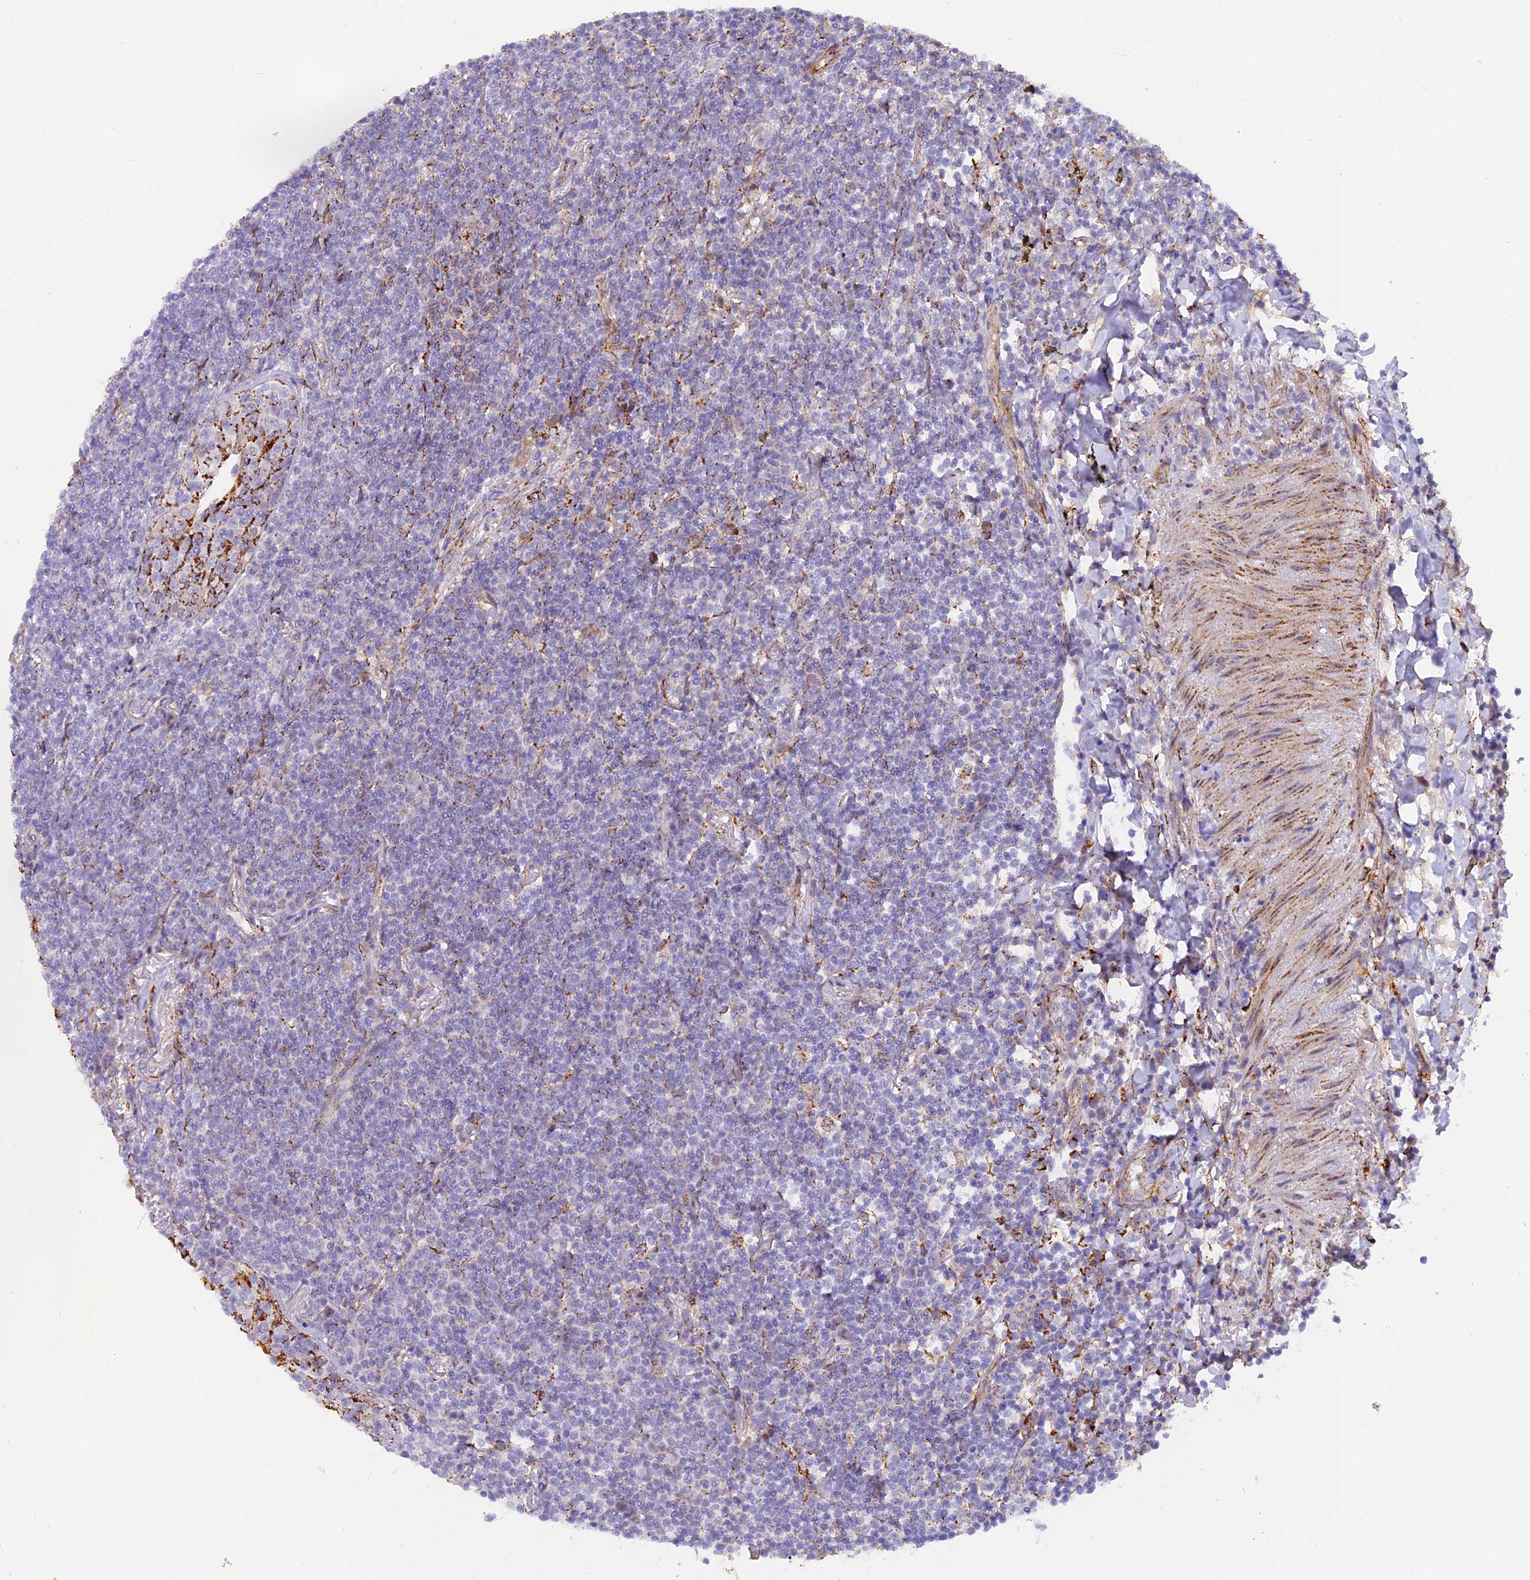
{"staining": {"intensity": "negative", "quantity": "none", "location": "none"}, "tissue": "lymphoma", "cell_type": "Tumor cells", "image_type": "cancer", "snomed": [{"axis": "morphology", "description": "Malignant lymphoma, non-Hodgkin's type, Low grade"}, {"axis": "topography", "description": "Lung"}], "caption": "There is no significant staining in tumor cells of lymphoma.", "gene": "TIGD6", "patient": {"sex": "female", "age": 71}}